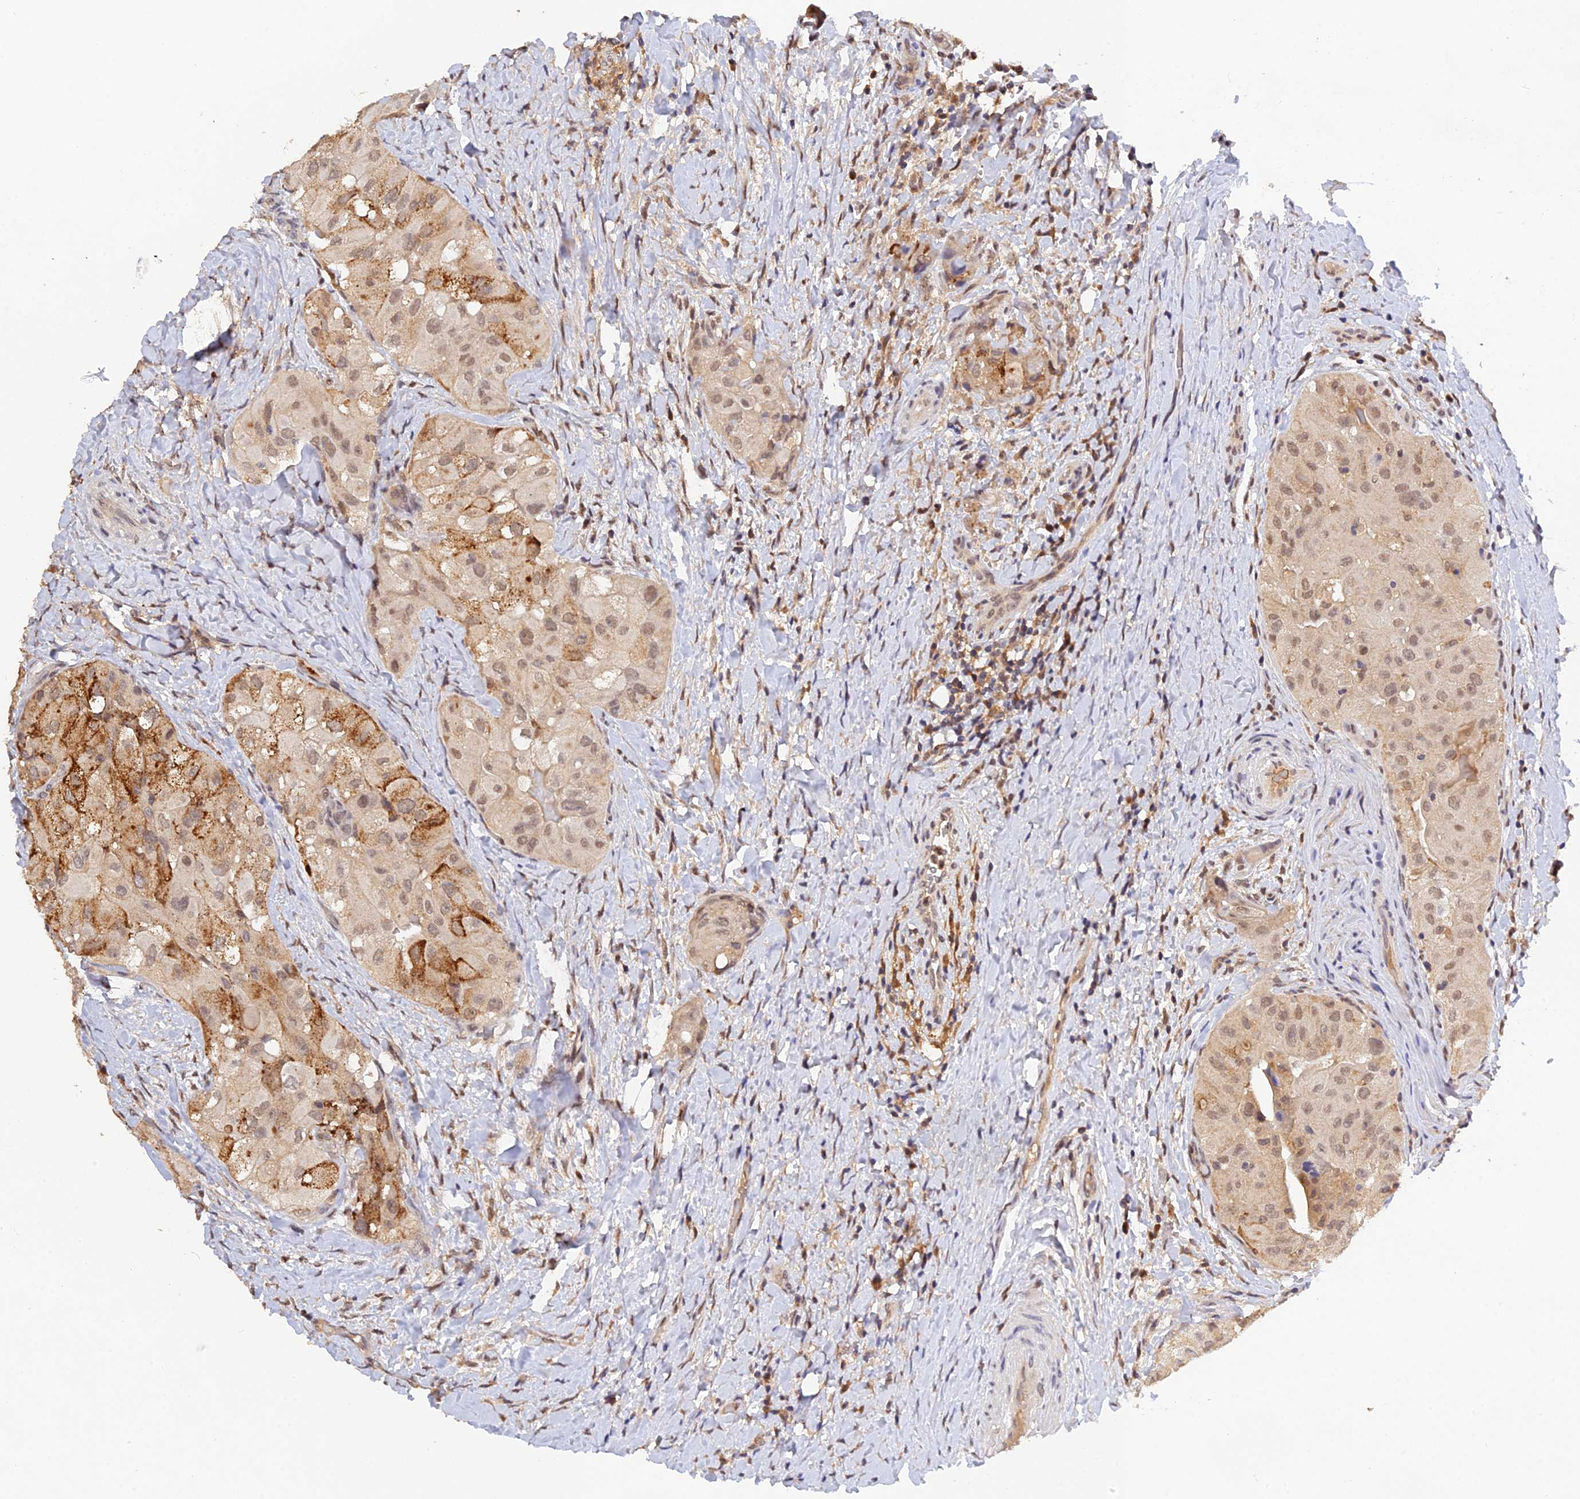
{"staining": {"intensity": "moderate", "quantity": "25%-75%", "location": "cytoplasmic/membranous,nuclear"}, "tissue": "thyroid cancer", "cell_type": "Tumor cells", "image_type": "cancer", "snomed": [{"axis": "morphology", "description": "Normal tissue, NOS"}, {"axis": "morphology", "description": "Papillary adenocarcinoma, NOS"}, {"axis": "topography", "description": "Thyroid gland"}], "caption": "This image reveals immunohistochemistry staining of human papillary adenocarcinoma (thyroid), with medium moderate cytoplasmic/membranous and nuclear positivity in approximately 25%-75% of tumor cells.", "gene": "ZNF436", "patient": {"sex": "female", "age": 59}}